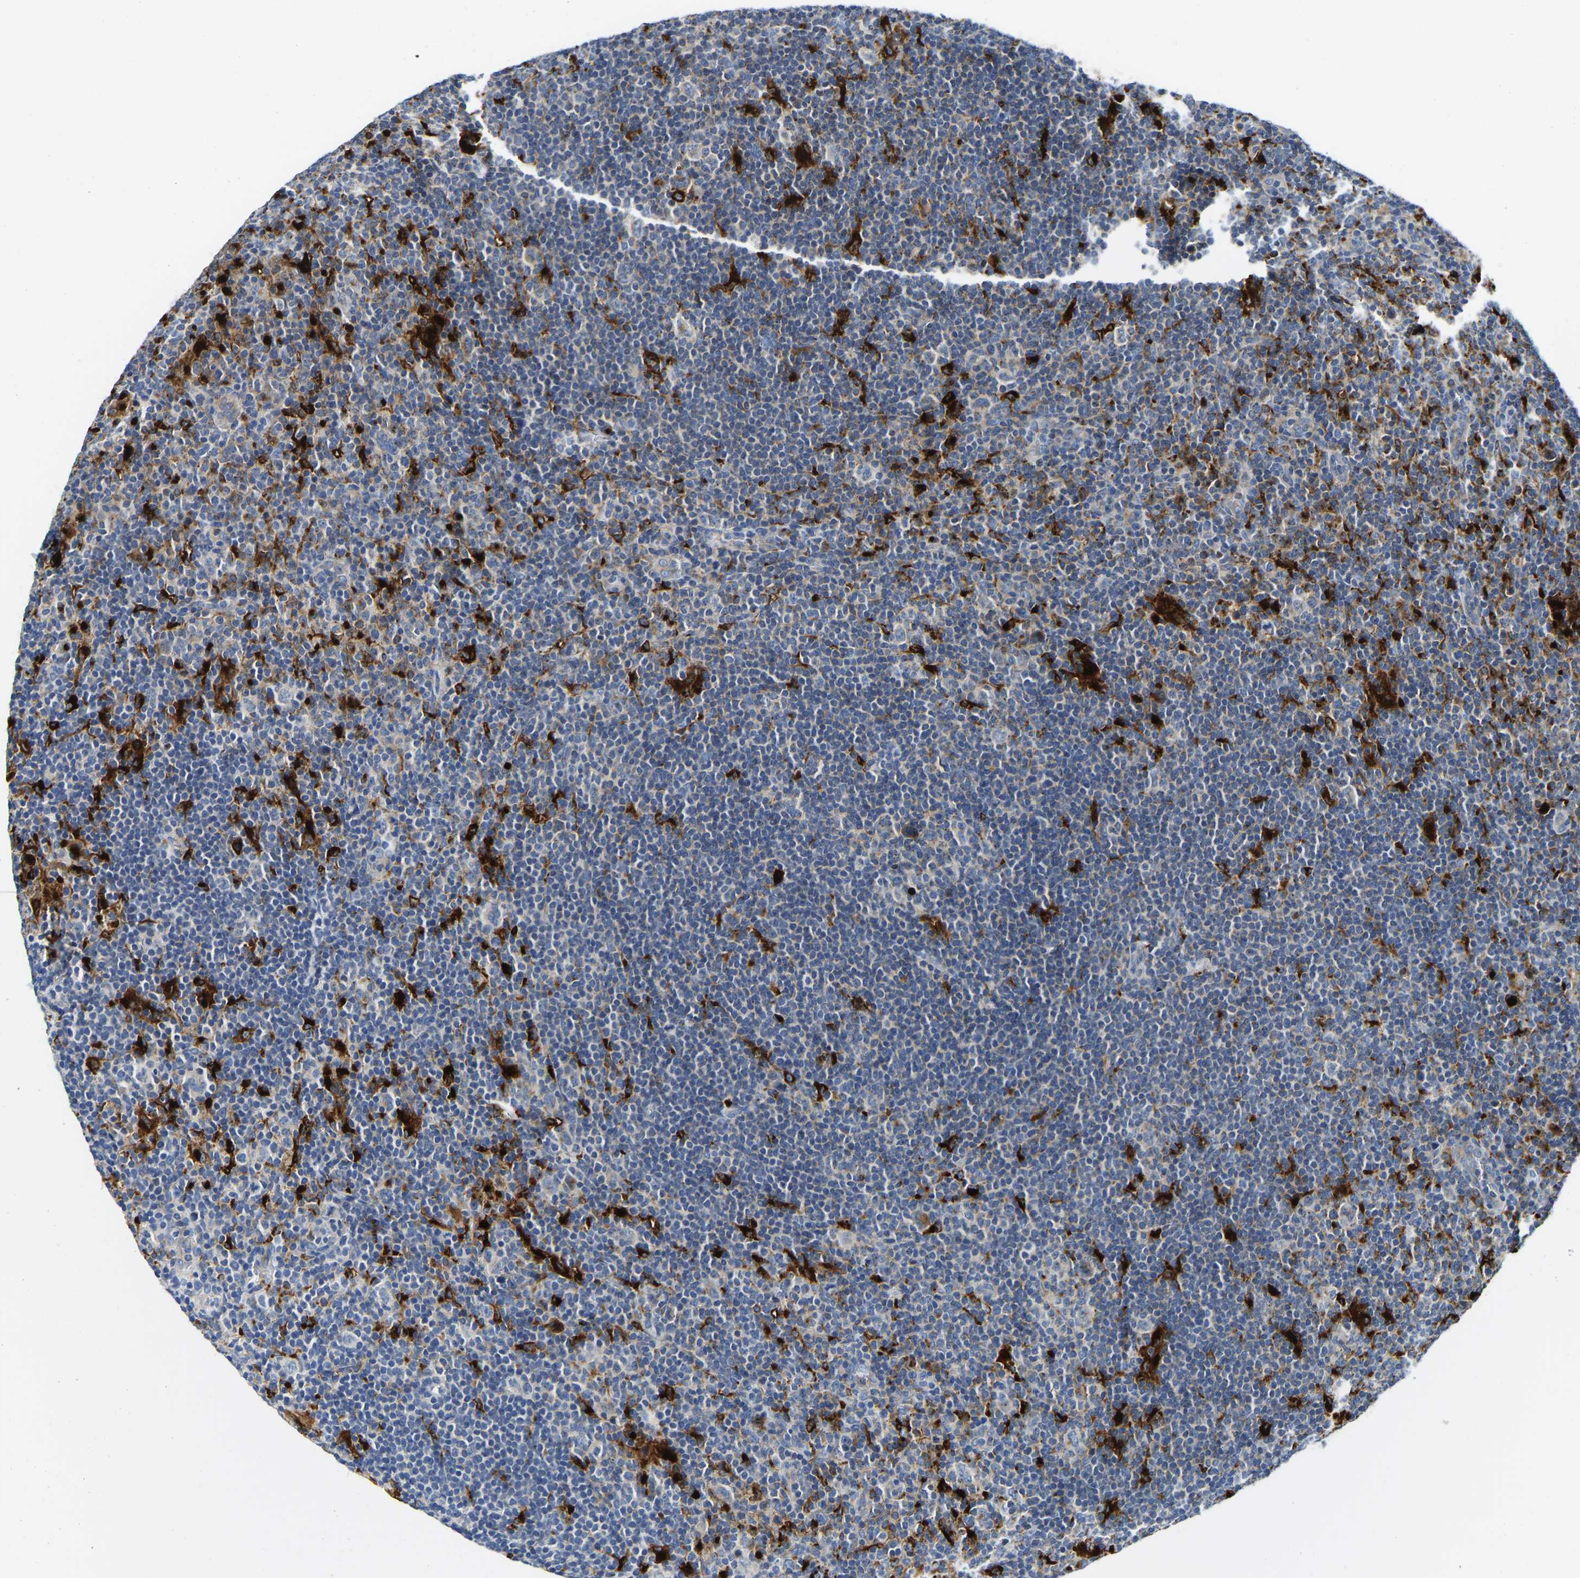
{"staining": {"intensity": "negative", "quantity": "none", "location": "none"}, "tissue": "lymphoma", "cell_type": "Tumor cells", "image_type": "cancer", "snomed": [{"axis": "morphology", "description": "Hodgkin's disease, NOS"}, {"axis": "topography", "description": "Lymph node"}], "caption": "IHC of lymphoma displays no staining in tumor cells. (Brightfield microscopy of DAB immunohistochemistry at high magnification).", "gene": "ATP6V1E1", "patient": {"sex": "female", "age": 57}}